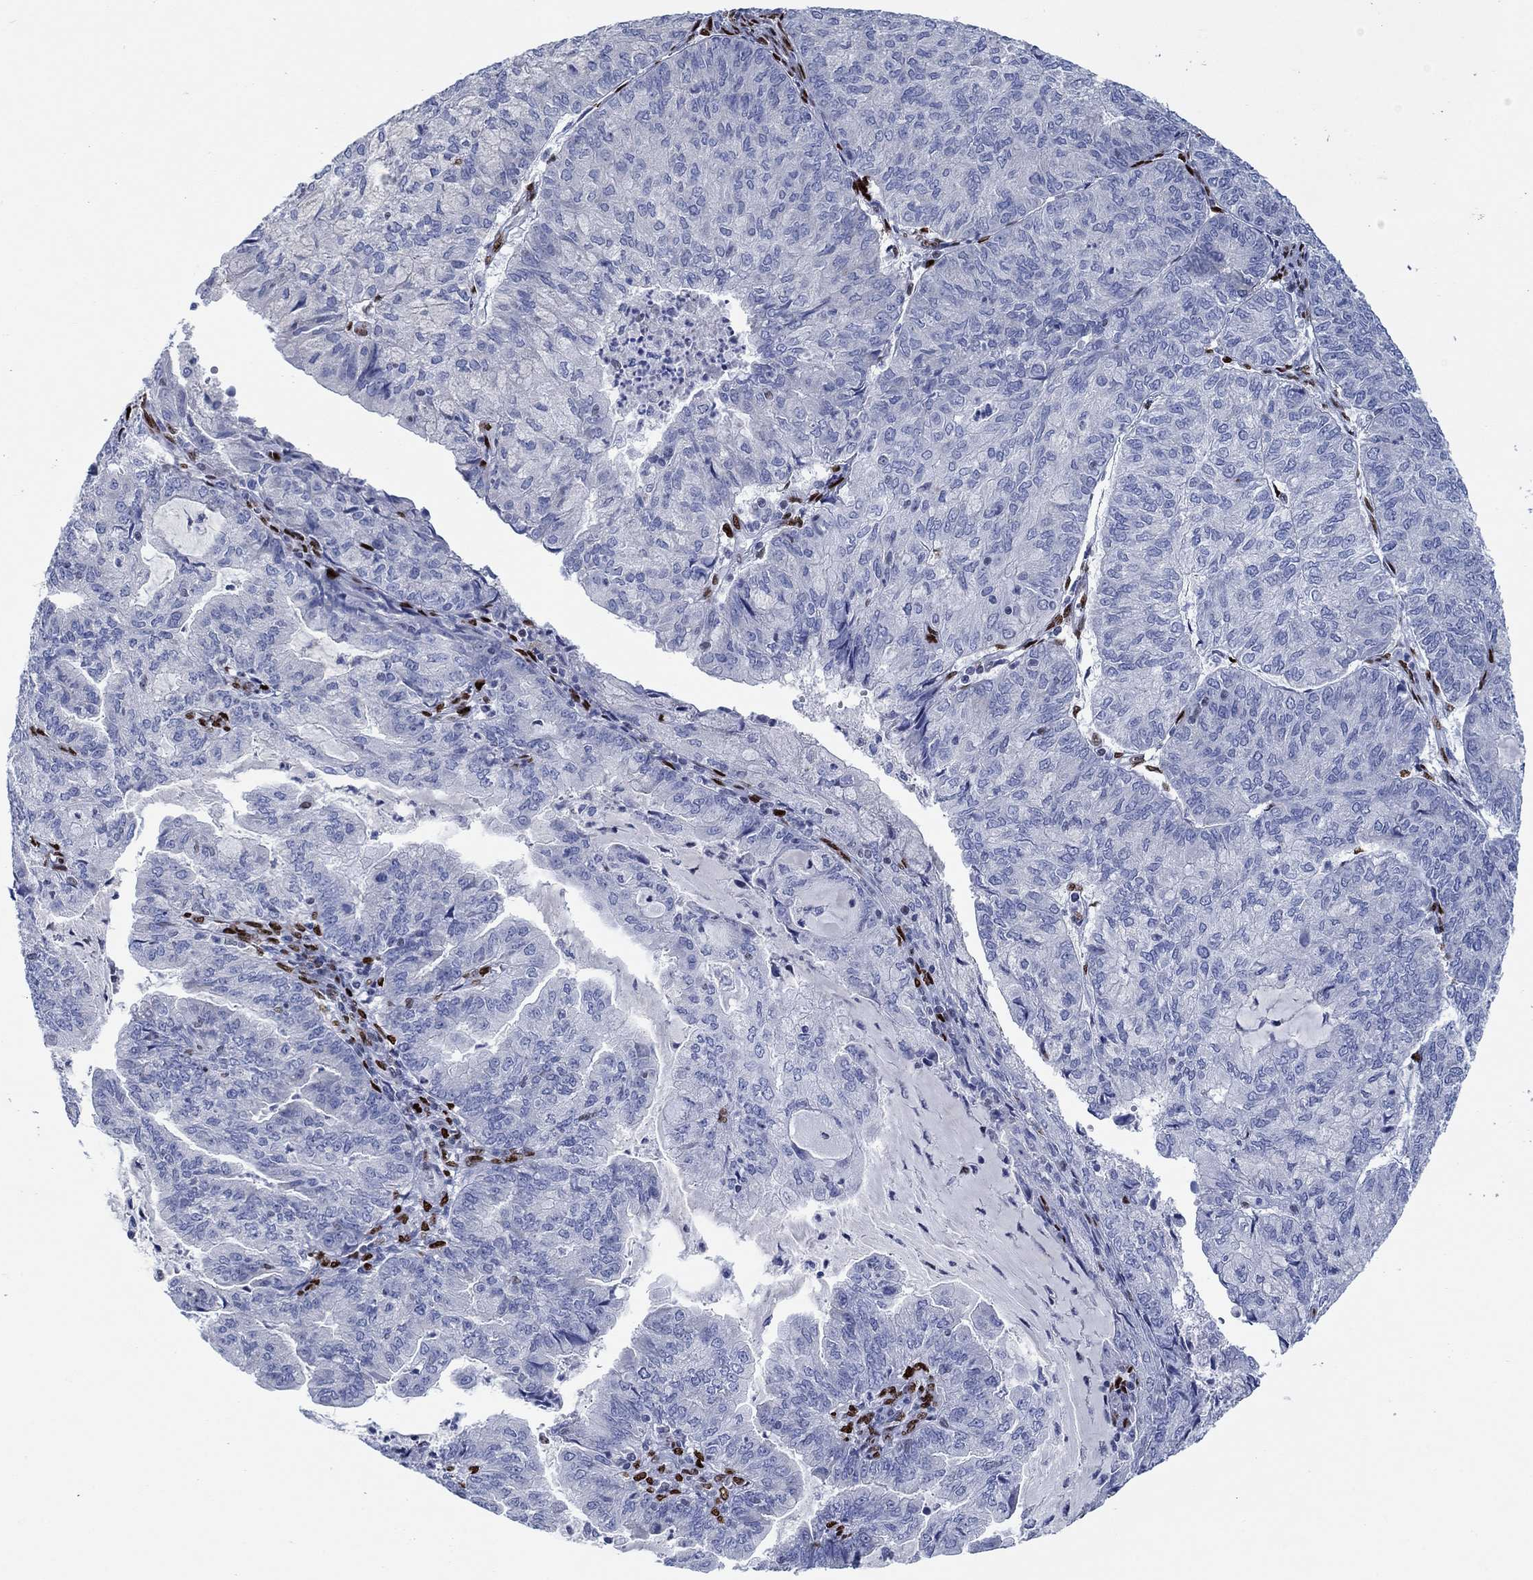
{"staining": {"intensity": "negative", "quantity": "none", "location": "none"}, "tissue": "endometrial cancer", "cell_type": "Tumor cells", "image_type": "cancer", "snomed": [{"axis": "morphology", "description": "Adenocarcinoma, NOS"}, {"axis": "topography", "description": "Endometrium"}], "caption": "Immunohistochemical staining of human endometrial cancer demonstrates no significant staining in tumor cells.", "gene": "ZEB1", "patient": {"sex": "female", "age": 82}}